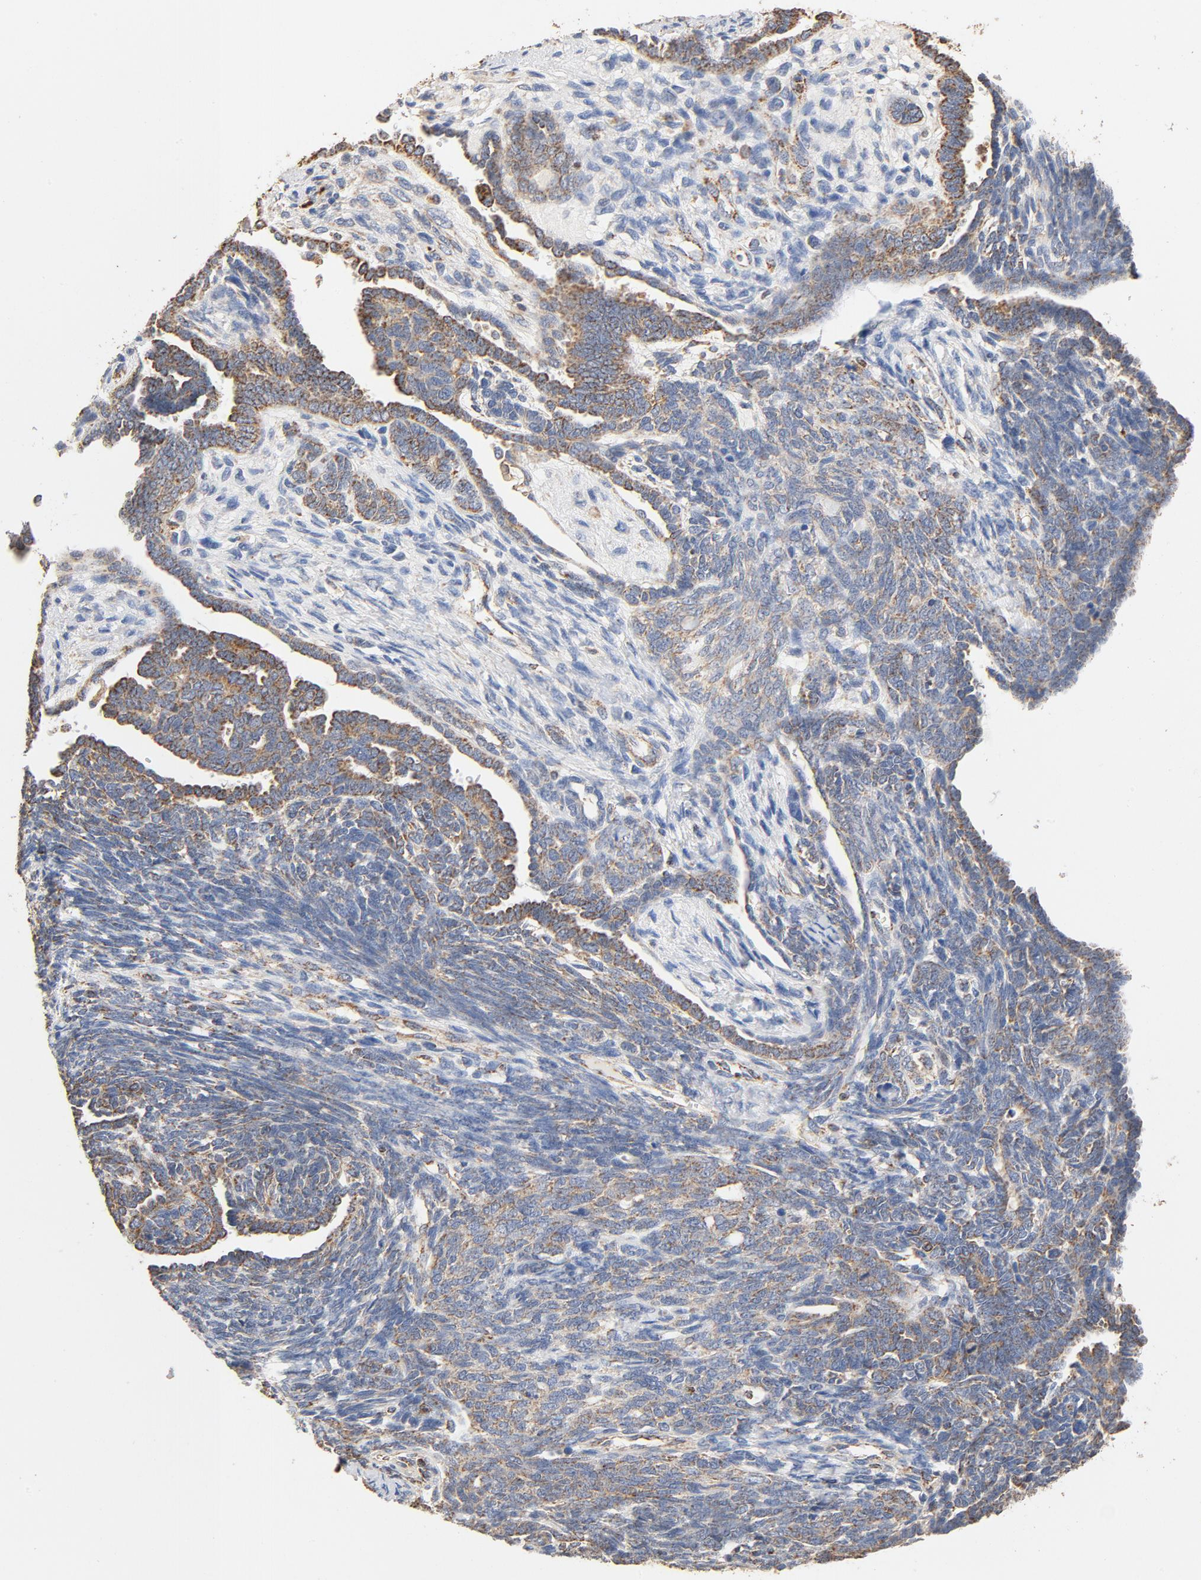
{"staining": {"intensity": "moderate", "quantity": "25%-75%", "location": "cytoplasmic/membranous"}, "tissue": "endometrial cancer", "cell_type": "Tumor cells", "image_type": "cancer", "snomed": [{"axis": "morphology", "description": "Neoplasm, malignant, NOS"}, {"axis": "topography", "description": "Endometrium"}], "caption": "IHC staining of endometrial malignant neoplasm, which exhibits medium levels of moderate cytoplasmic/membranous positivity in about 25%-75% of tumor cells indicating moderate cytoplasmic/membranous protein positivity. The staining was performed using DAB (brown) for protein detection and nuclei were counterstained in hematoxylin (blue).", "gene": "COX4I1", "patient": {"sex": "female", "age": 74}}